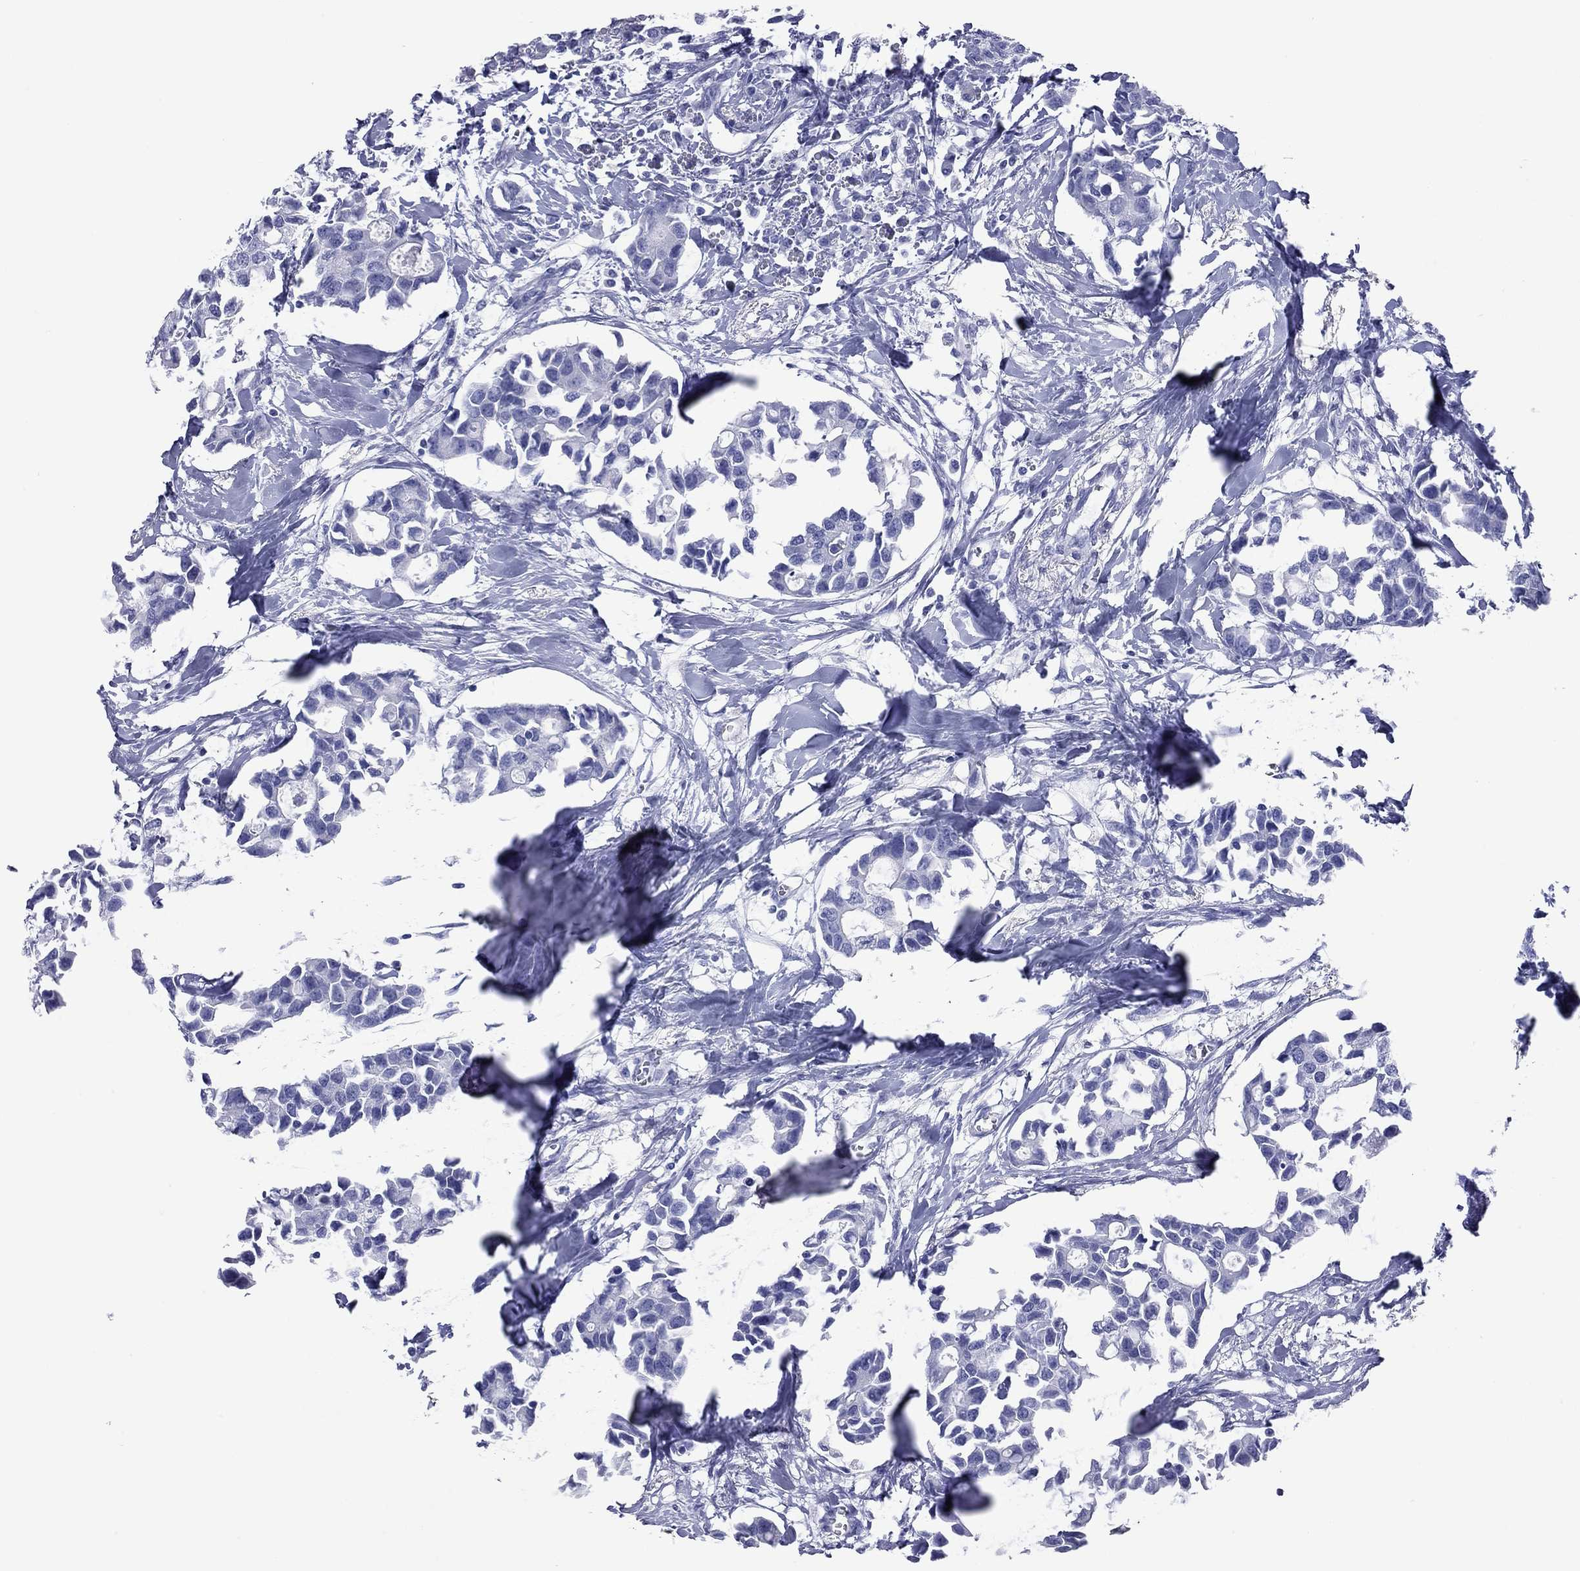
{"staining": {"intensity": "negative", "quantity": "none", "location": "none"}, "tissue": "breast cancer", "cell_type": "Tumor cells", "image_type": "cancer", "snomed": [{"axis": "morphology", "description": "Duct carcinoma"}, {"axis": "topography", "description": "Breast"}], "caption": "This is an immunohistochemistry histopathology image of human breast cancer (invasive ductal carcinoma). There is no positivity in tumor cells.", "gene": "VSIG10", "patient": {"sex": "female", "age": 83}}